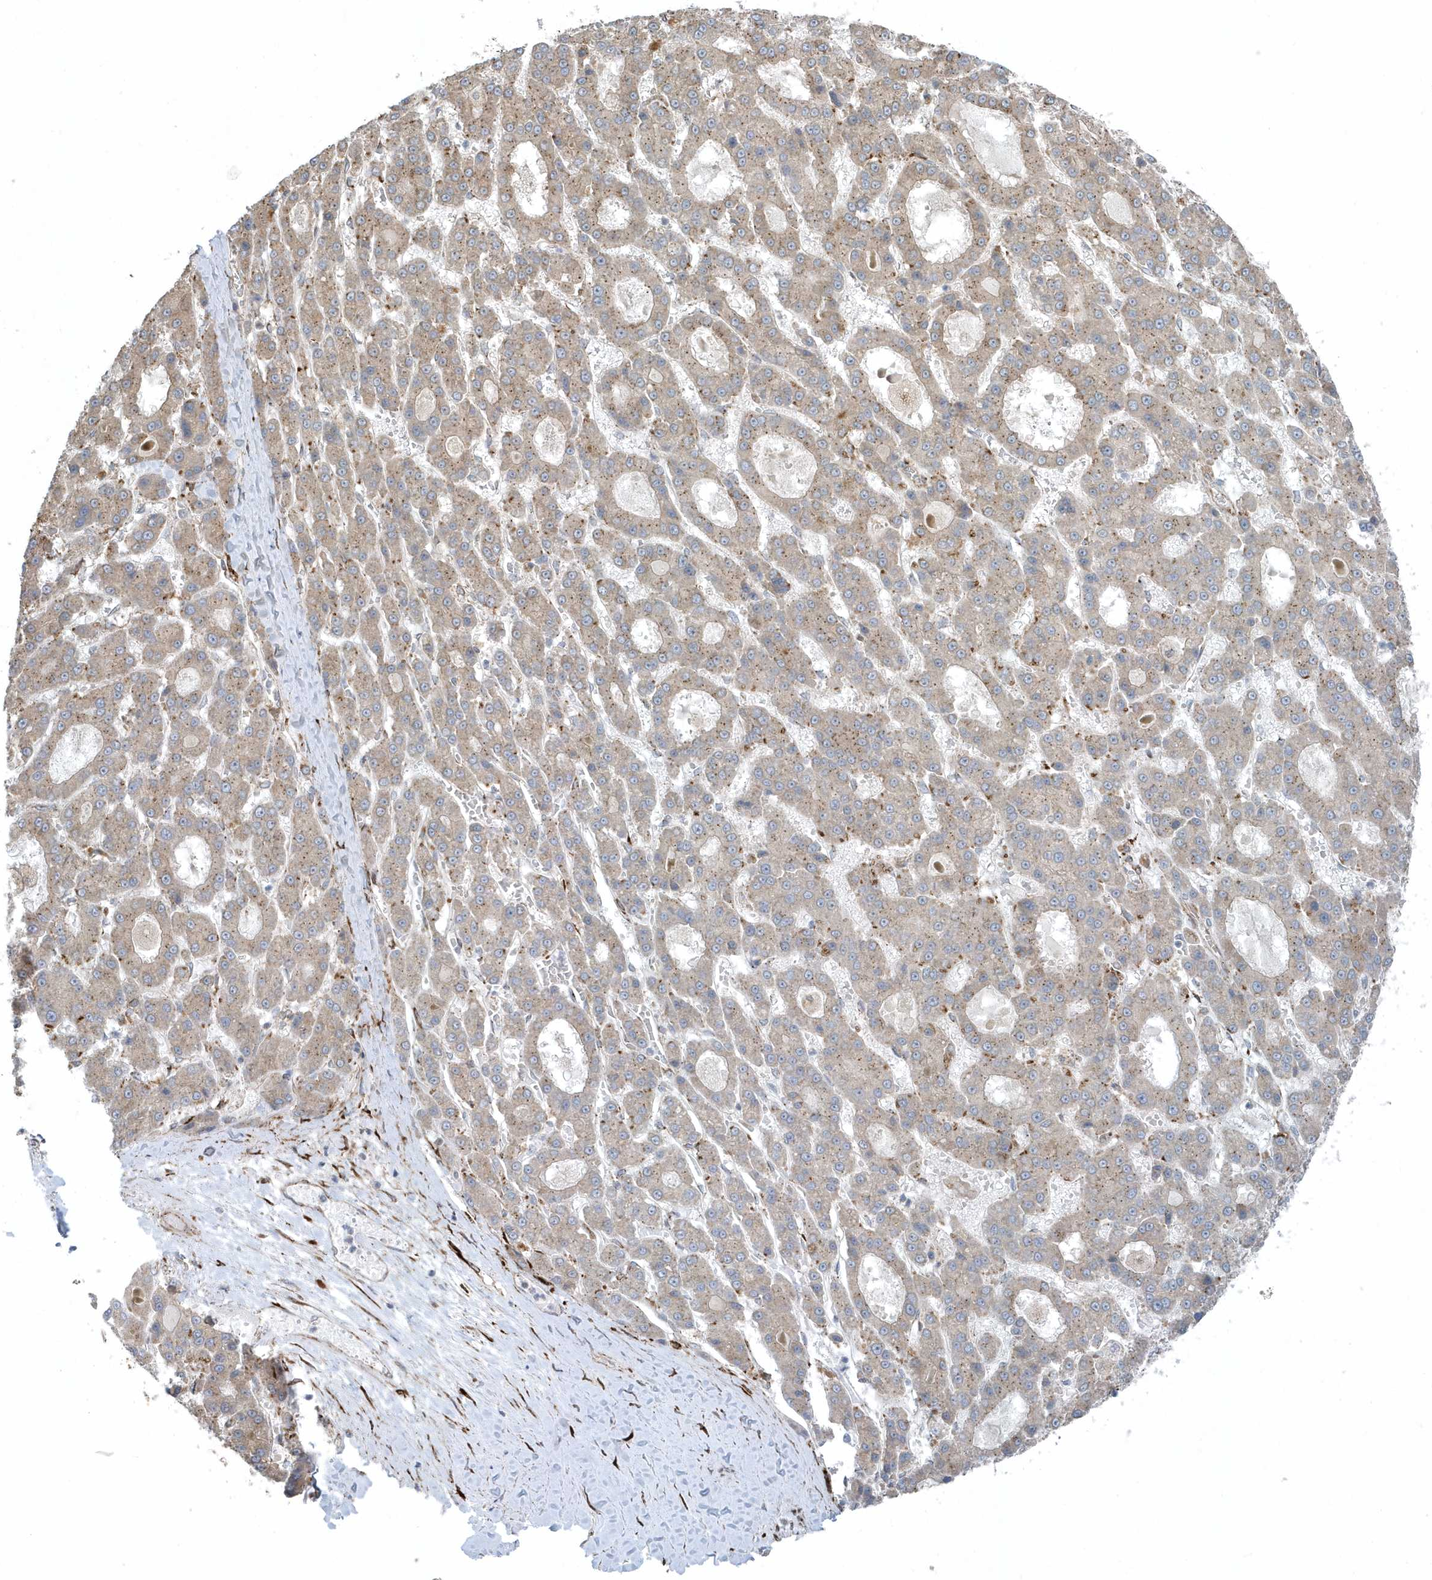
{"staining": {"intensity": "moderate", "quantity": "<25%", "location": "cytoplasmic/membranous"}, "tissue": "liver cancer", "cell_type": "Tumor cells", "image_type": "cancer", "snomed": [{"axis": "morphology", "description": "Carcinoma, Hepatocellular, NOS"}, {"axis": "topography", "description": "Liver"}], "caption": "Moderate cytoplasmic/membranous protein staining is identified in approximately <25% of tumor cells in liver hepatocellular carcinoma.", "gene": "FAM98A", "patient": {"sex": "male", "age": 70}}